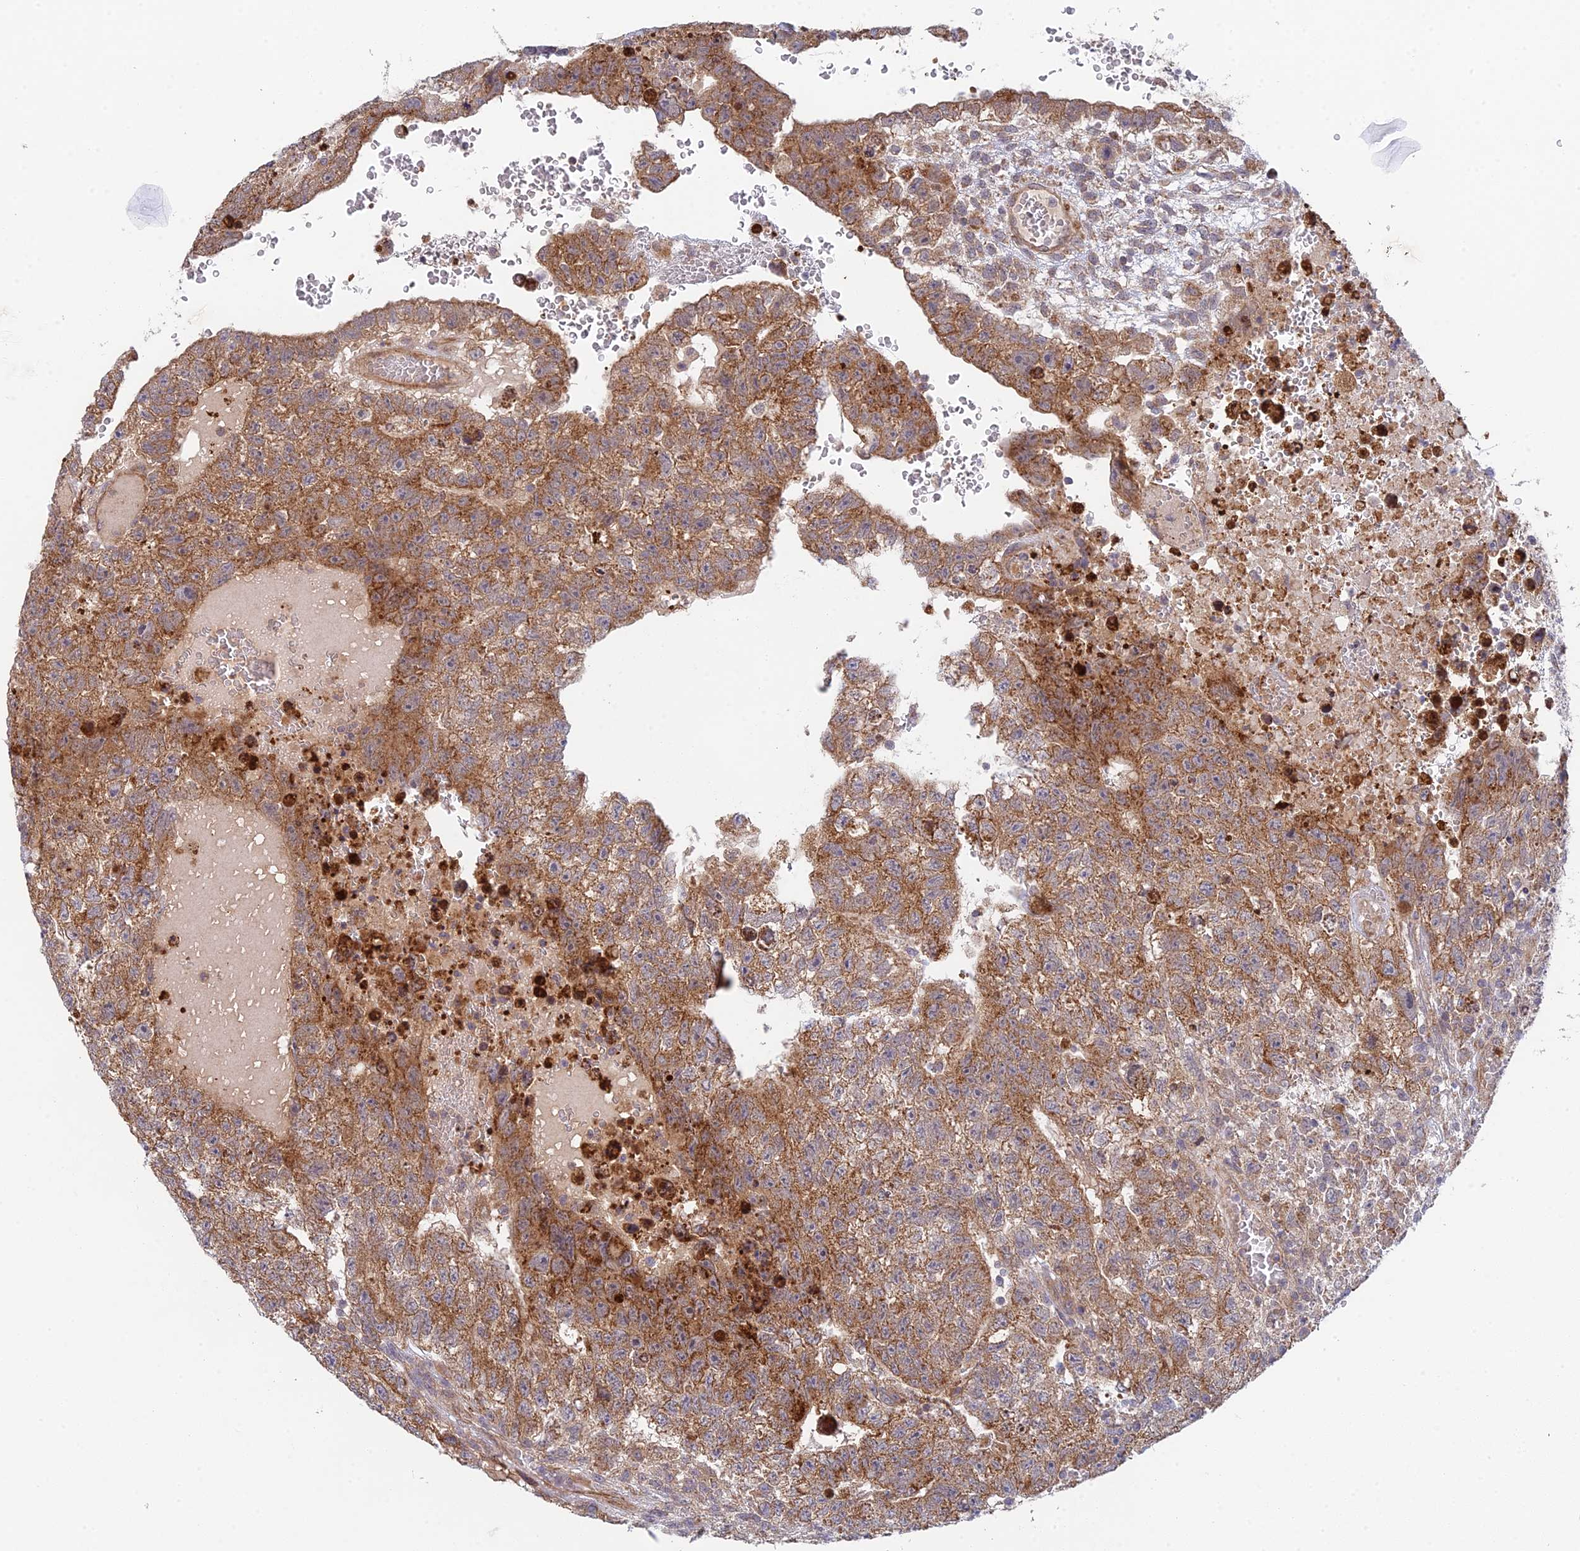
{"staining": {"intensity": "moderate", "quantity": ">75%", "location": "cytoplasmic/membranous"}, "tissue": "testis cancer", "cell_type": "Tumor cells", "image_type": "cancer", "snomed": [{"axis": "morphology", "description": "Carcinoma, Embryonal, NOS"}, {"axis": "topography", "description": "Testis"}], "caption": "High-power microscopy captured an IHC image of testis embryonal carcinoma, revealing moderate cytoplasmic/membranous expression in about >75% of tumor cells. (DAB (3,3'-diaminobenzidine) = brown stain, brightfield microscopy at high magnification).", "gene": "INCA1", "patient": {"sex": "male", "age": 26}}